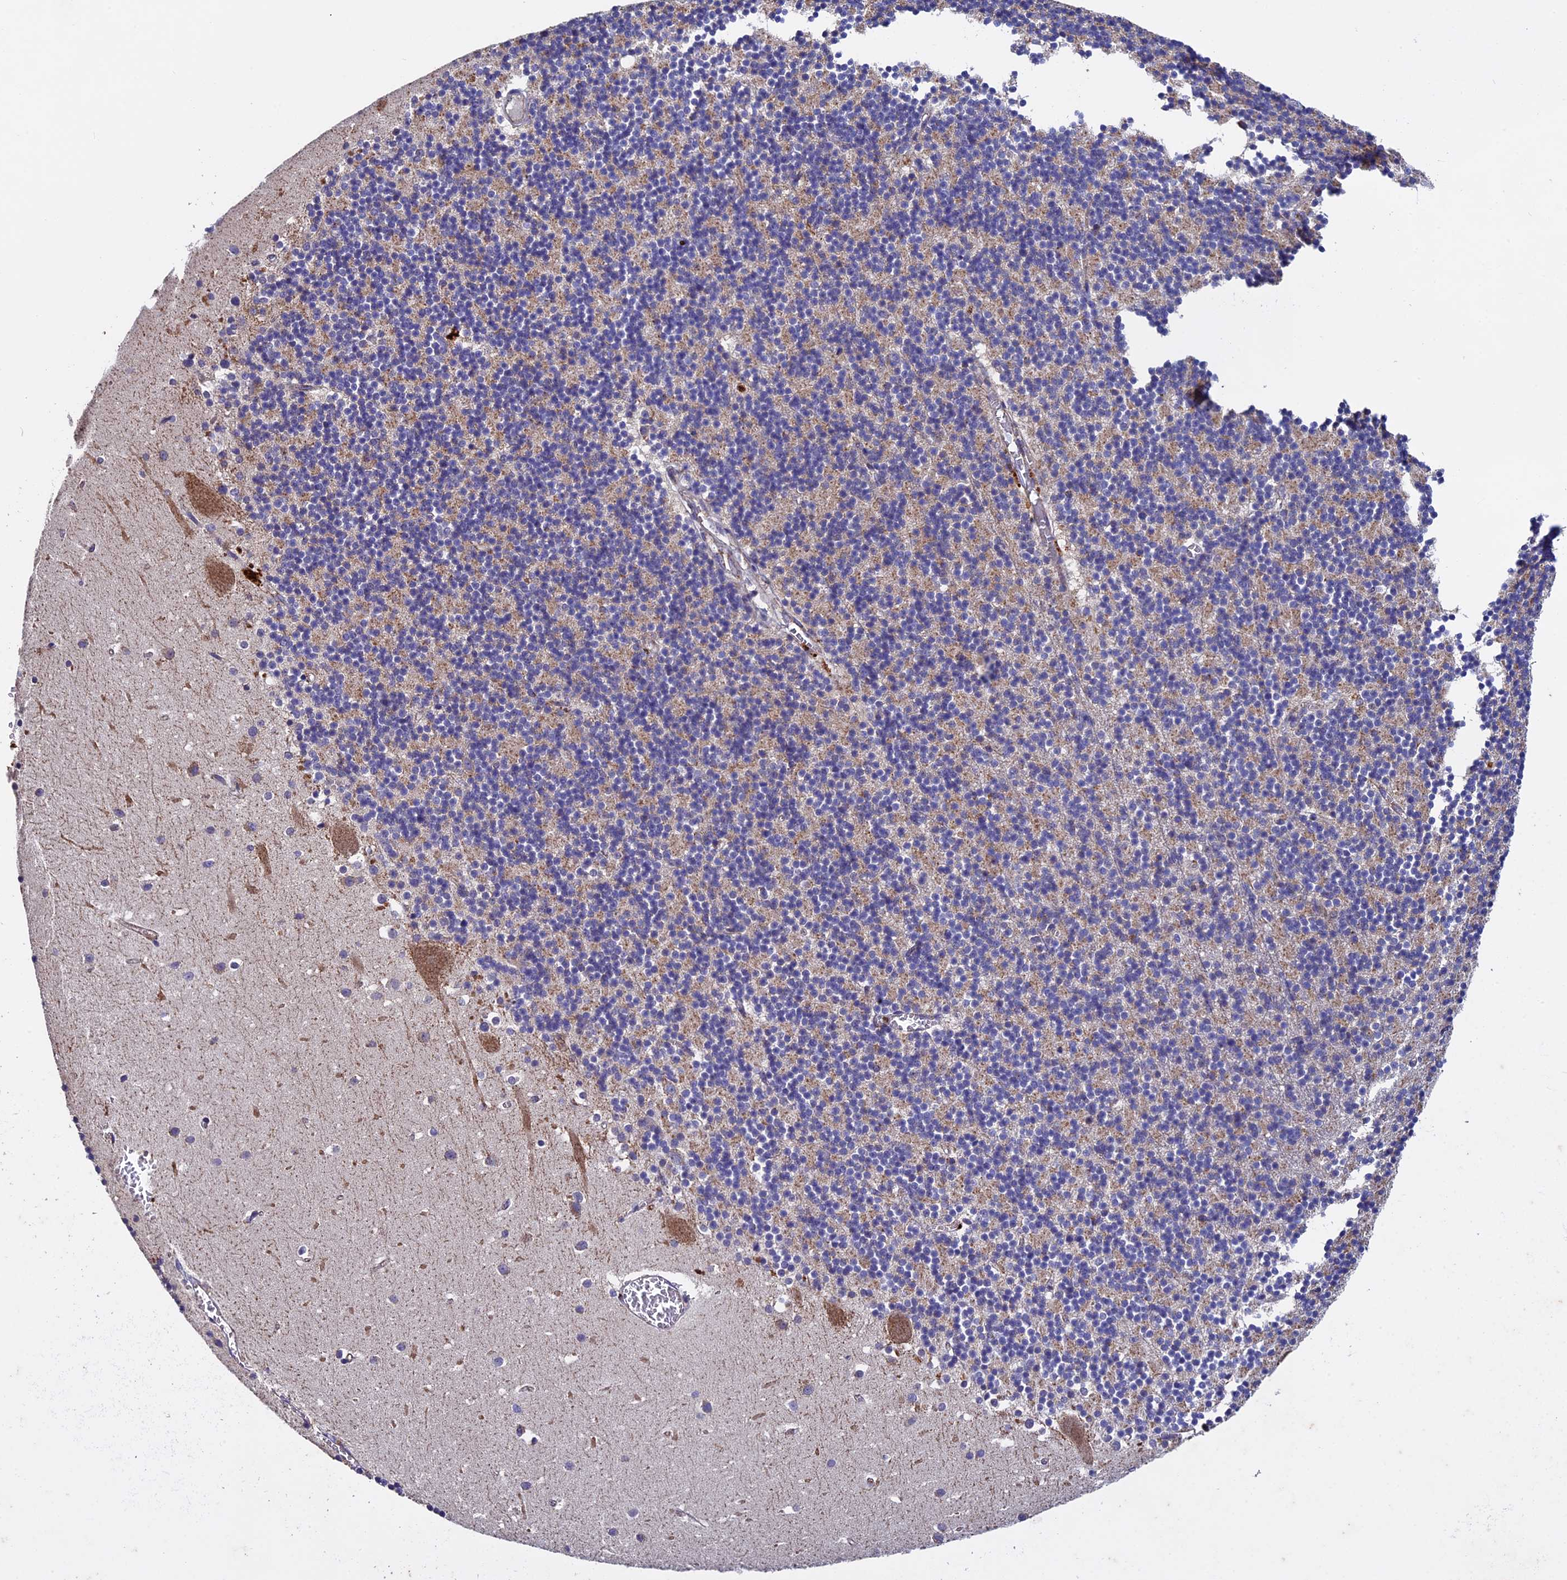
{"staining": {"intensity": "weak", "quantity": "25%-75%", "location": "cytoplasmic/membranous"}, "tissue": "cerebellum", "cell_type": "Cells in granular layer", "image_type": "normal", "snomed": [{"axis": "morphology", "description": "Normal tissue, NOS"}, {"axis": "topography", "description": "Cerebellum"}], "caption": "A micrograph showing weak cytoplasmic/membranous expression in about 25%-75% of cells in granular layer in benign cerebellum, as visualized by brown immunohistochemical staining.", "gene": "RNF17", "patient": {"sex": "male", "age": 54}}